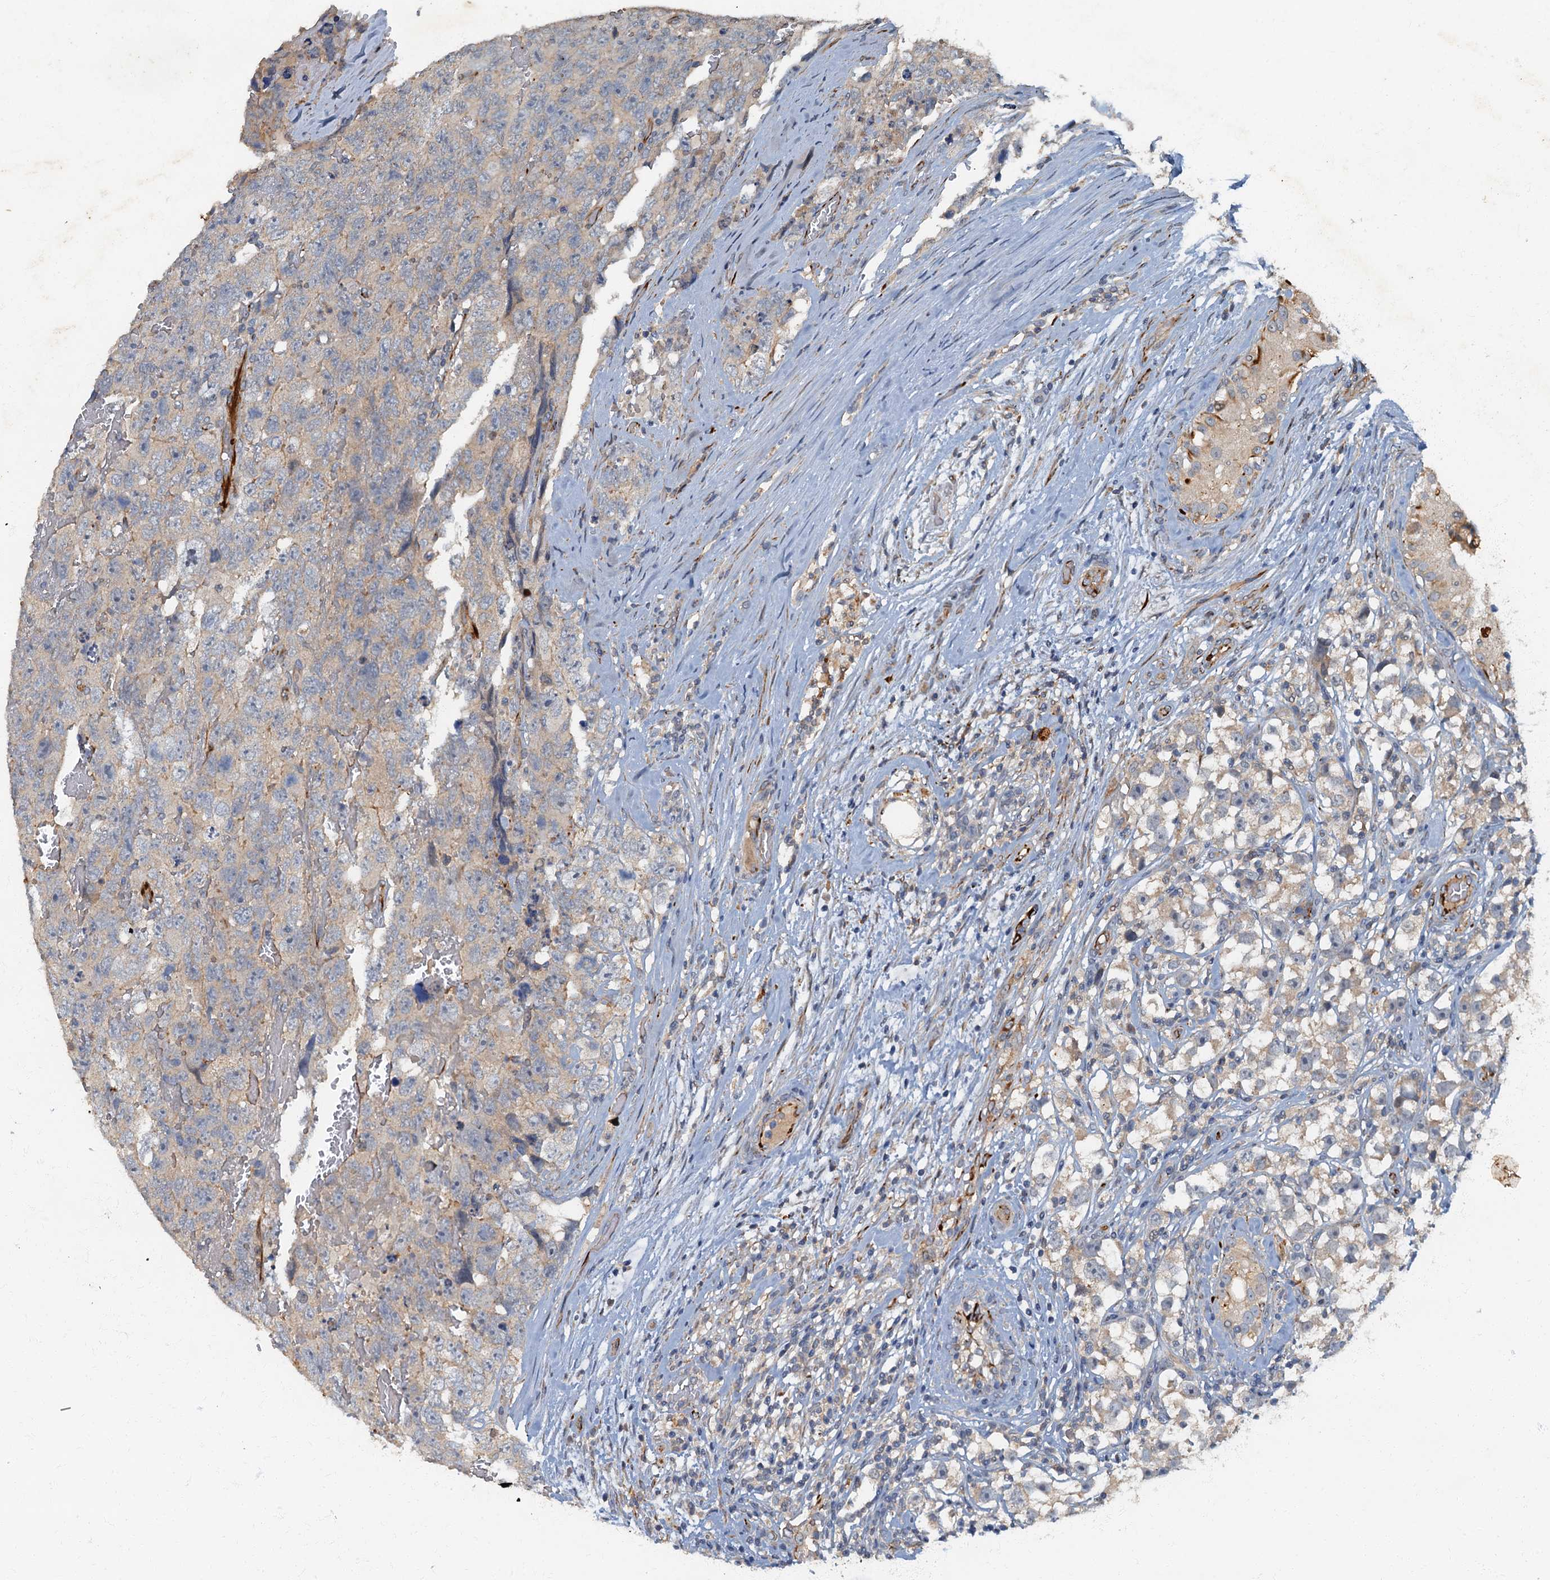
{"staining": {"intensity": "negative", "quantity": "none", "location": "none"}, "tissue": "testis cancer", "cell_type": "Tumor cells", "image_type": "cancer", "snomed": [{"axis": "morphology", "description": "Carcinoma, Embryonal, NOS"}, {"axis": "topography", "description": "Testis"}], "caption": "Human testis cancer (embryonal carcinoma) stained for a protein using IHC displays no staining in tumor cells.", "gene": "ARL11", "patient": {"sex": "male", "age": 45}}